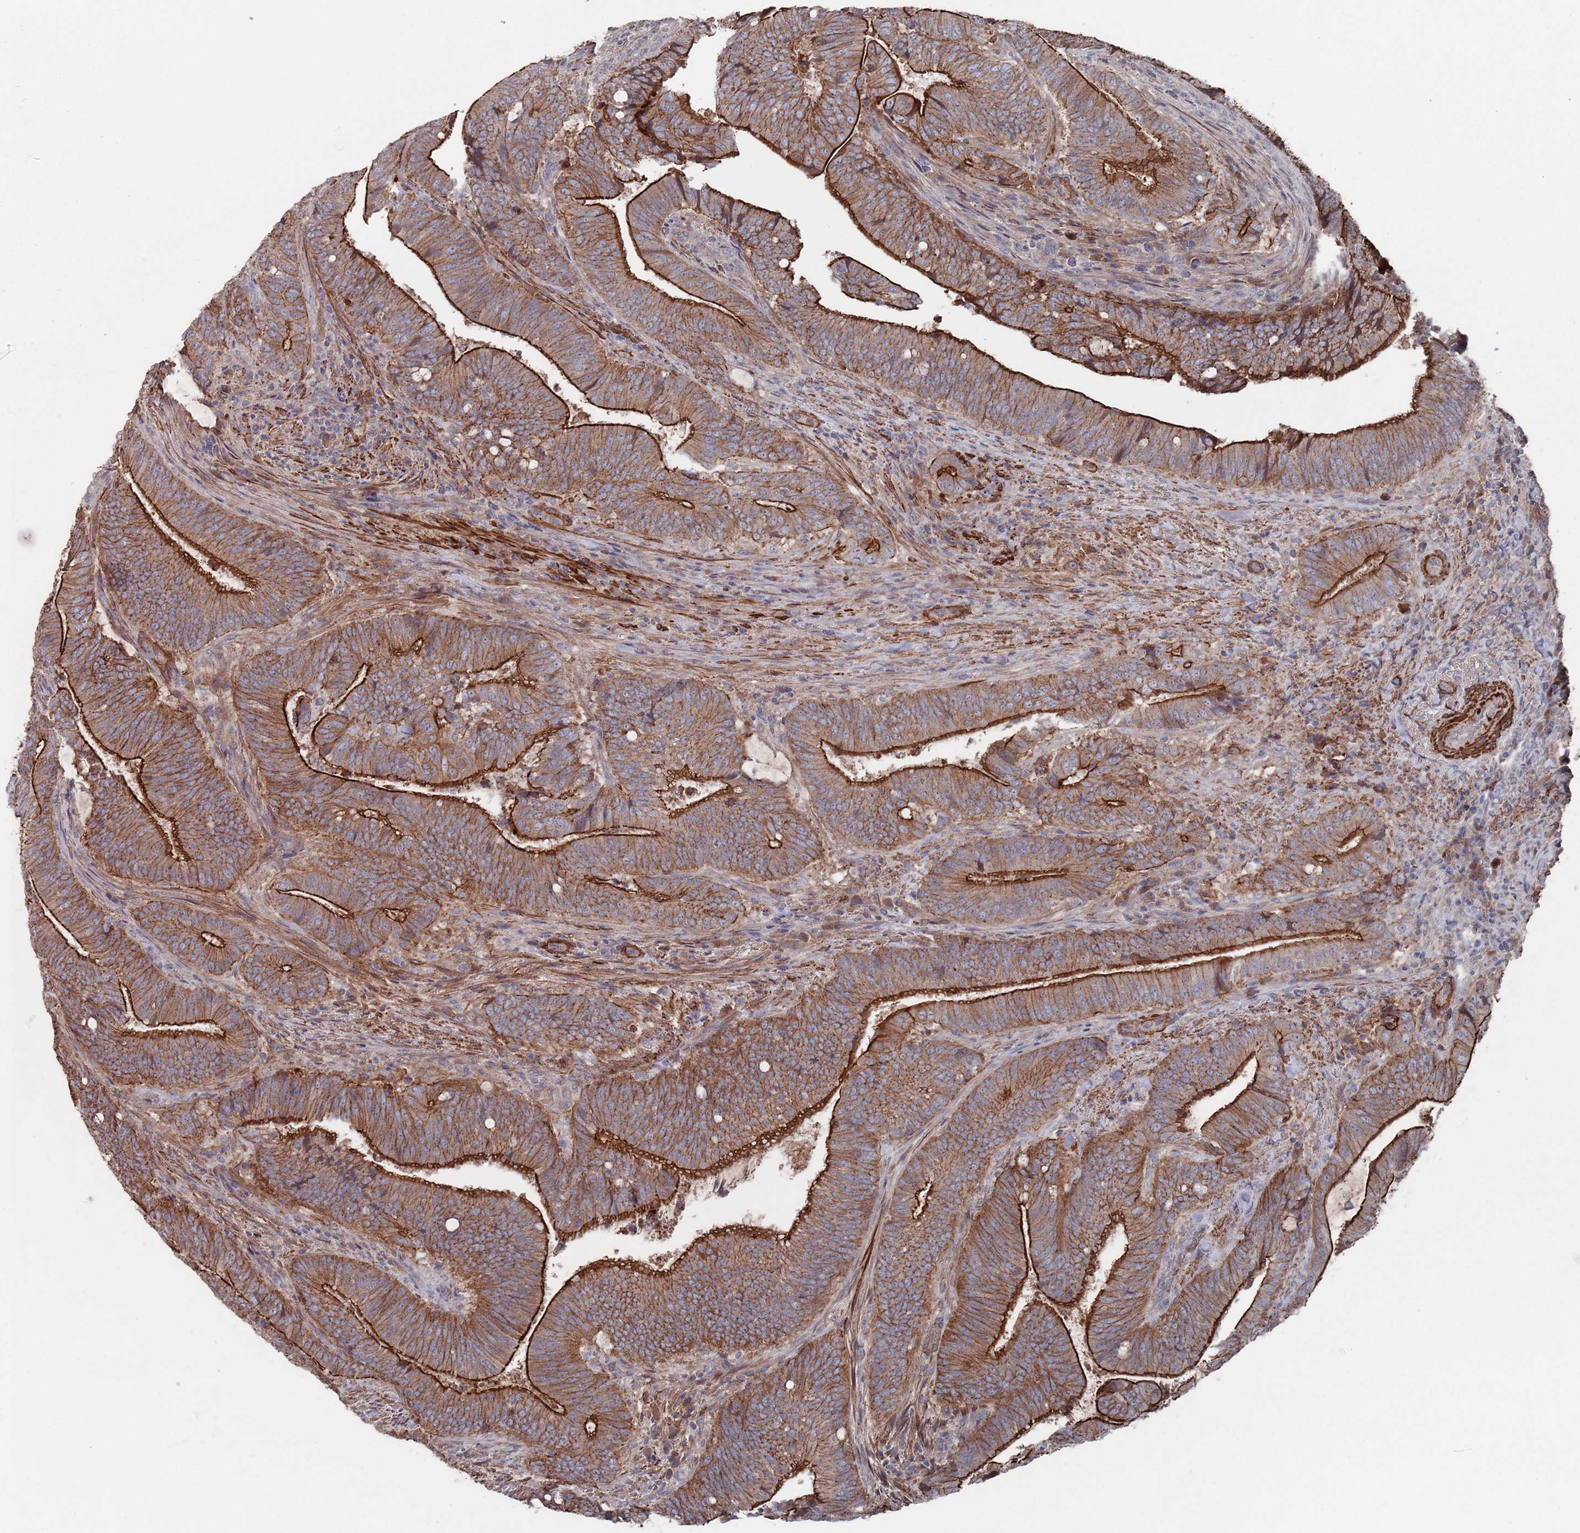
{"staining": {"intensity": "strong", "quantity": ">75%", "location": "cytoplasmic/membranous"}, "tissue": "colorectal cancer", "cell_type": "Tumor cells", "image_type": "cancer", "snomed": [{"axis": "morphology", "description": "Adenocarcinoma, NOS"}, {"axis": "topography", "description": "Colon"}], "caption": "Immunohistochemical staining of human colorectal adenocarcinoma shows strong cytoplasmic/membranous protein expression in about >75% of tumor cells. (DAB IHC with brightfield microscopy, high magnification).", "gene": "PLEKHA4", "patient": {"sex": "female", "age": 43}}